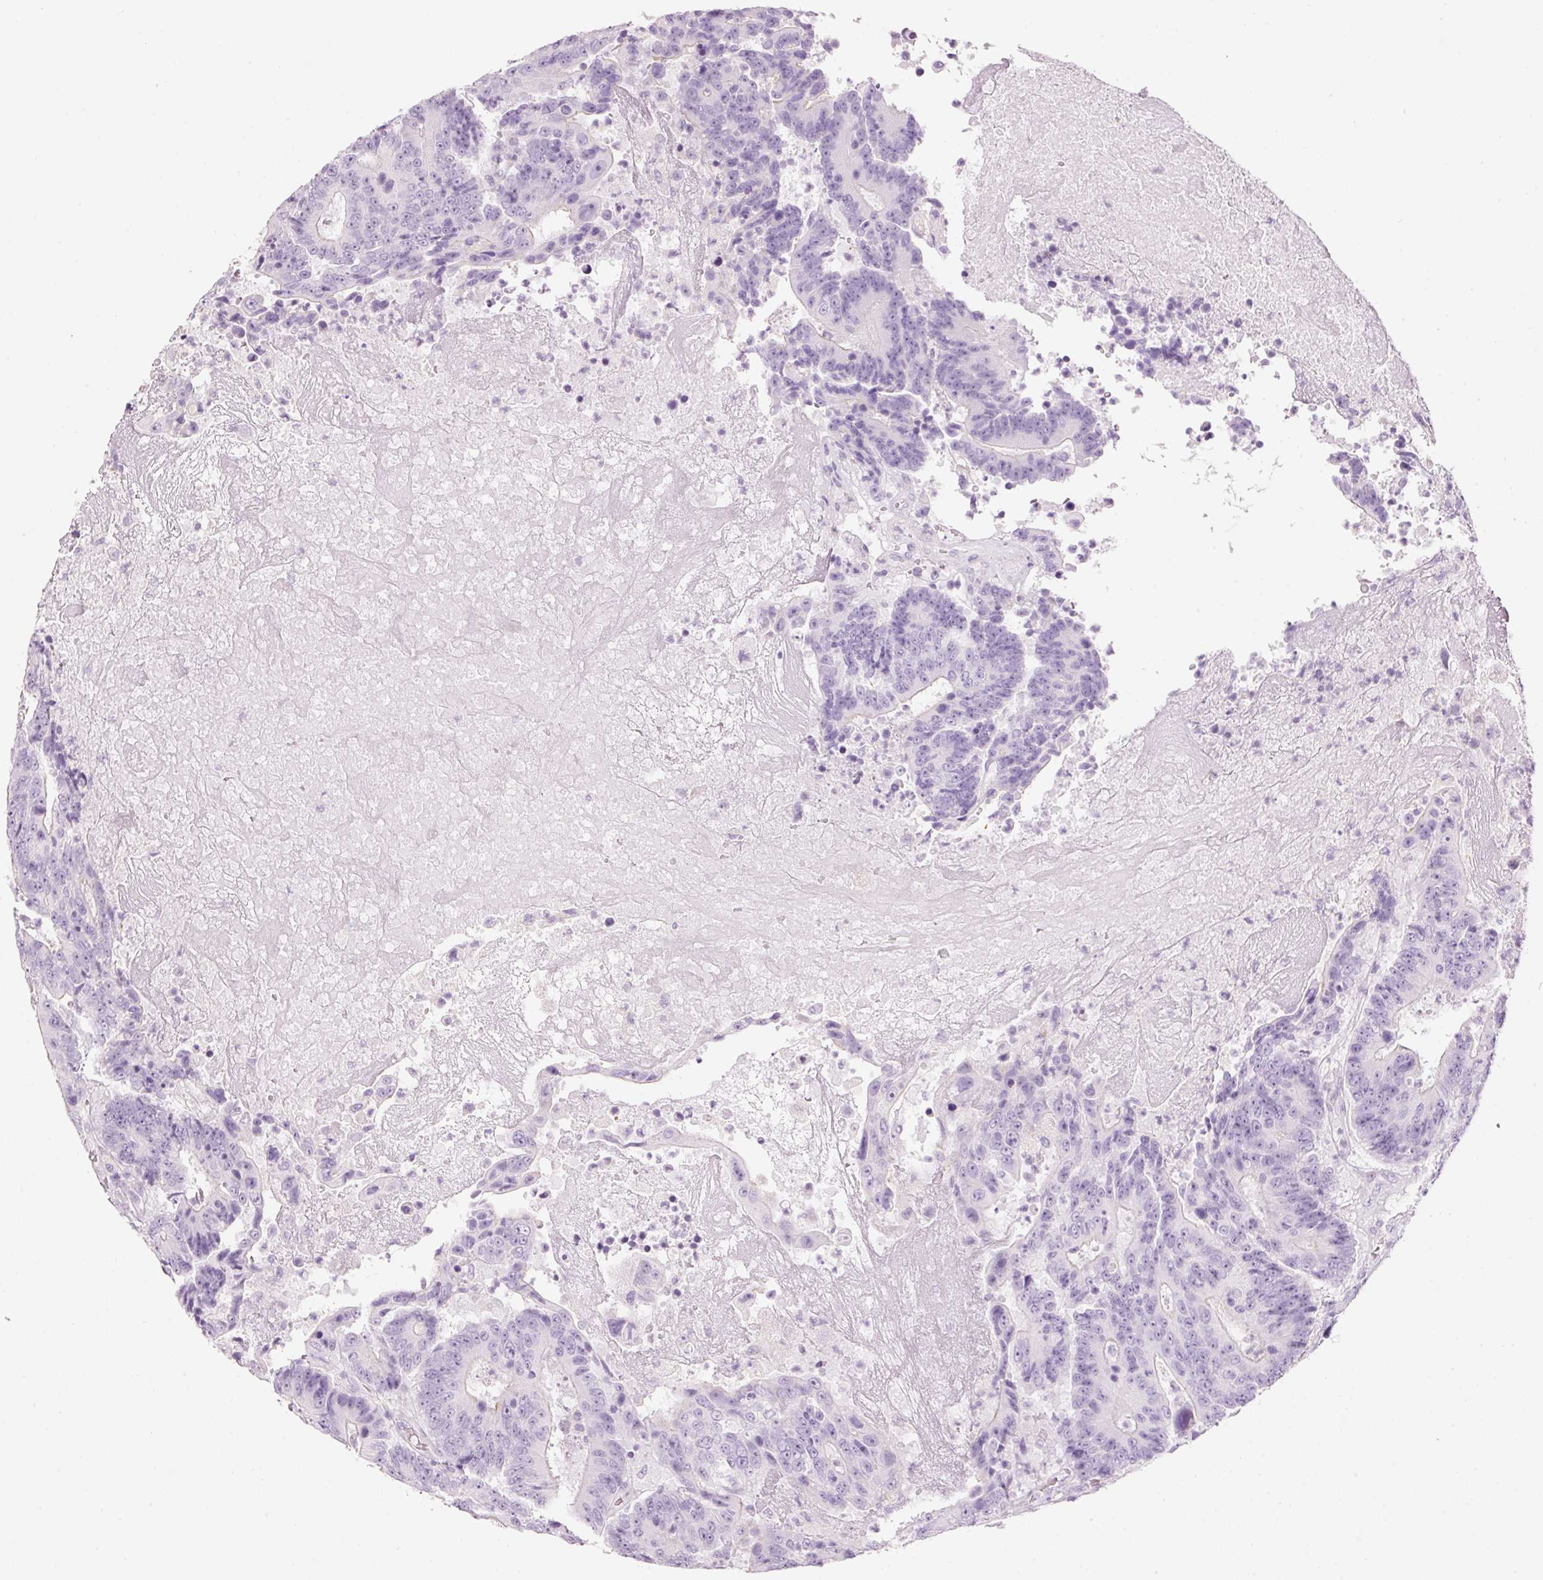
{"staining": {"intensity": "negative", "quantity": "none", "location": "none"}, "tissue": "colorectal cancer", "cell_type": "Tumor cells", "image_type": "cancer", "snomed": [{"axis": "morphology", "description": "Adenocarcinoma, NOS"}, {"axis": "topography", "description": "Colon"}], "caption": "The immunohistochemistry (IHC) micrograph has no significant positivity in tumor cells of colorectal cancer (adenocarcinoma) tissue. (Immunohistochemistry, brightfield microscopy, high magnification).", "gene": "CMA1", "patient": {"sex": "male", "age": 83}}